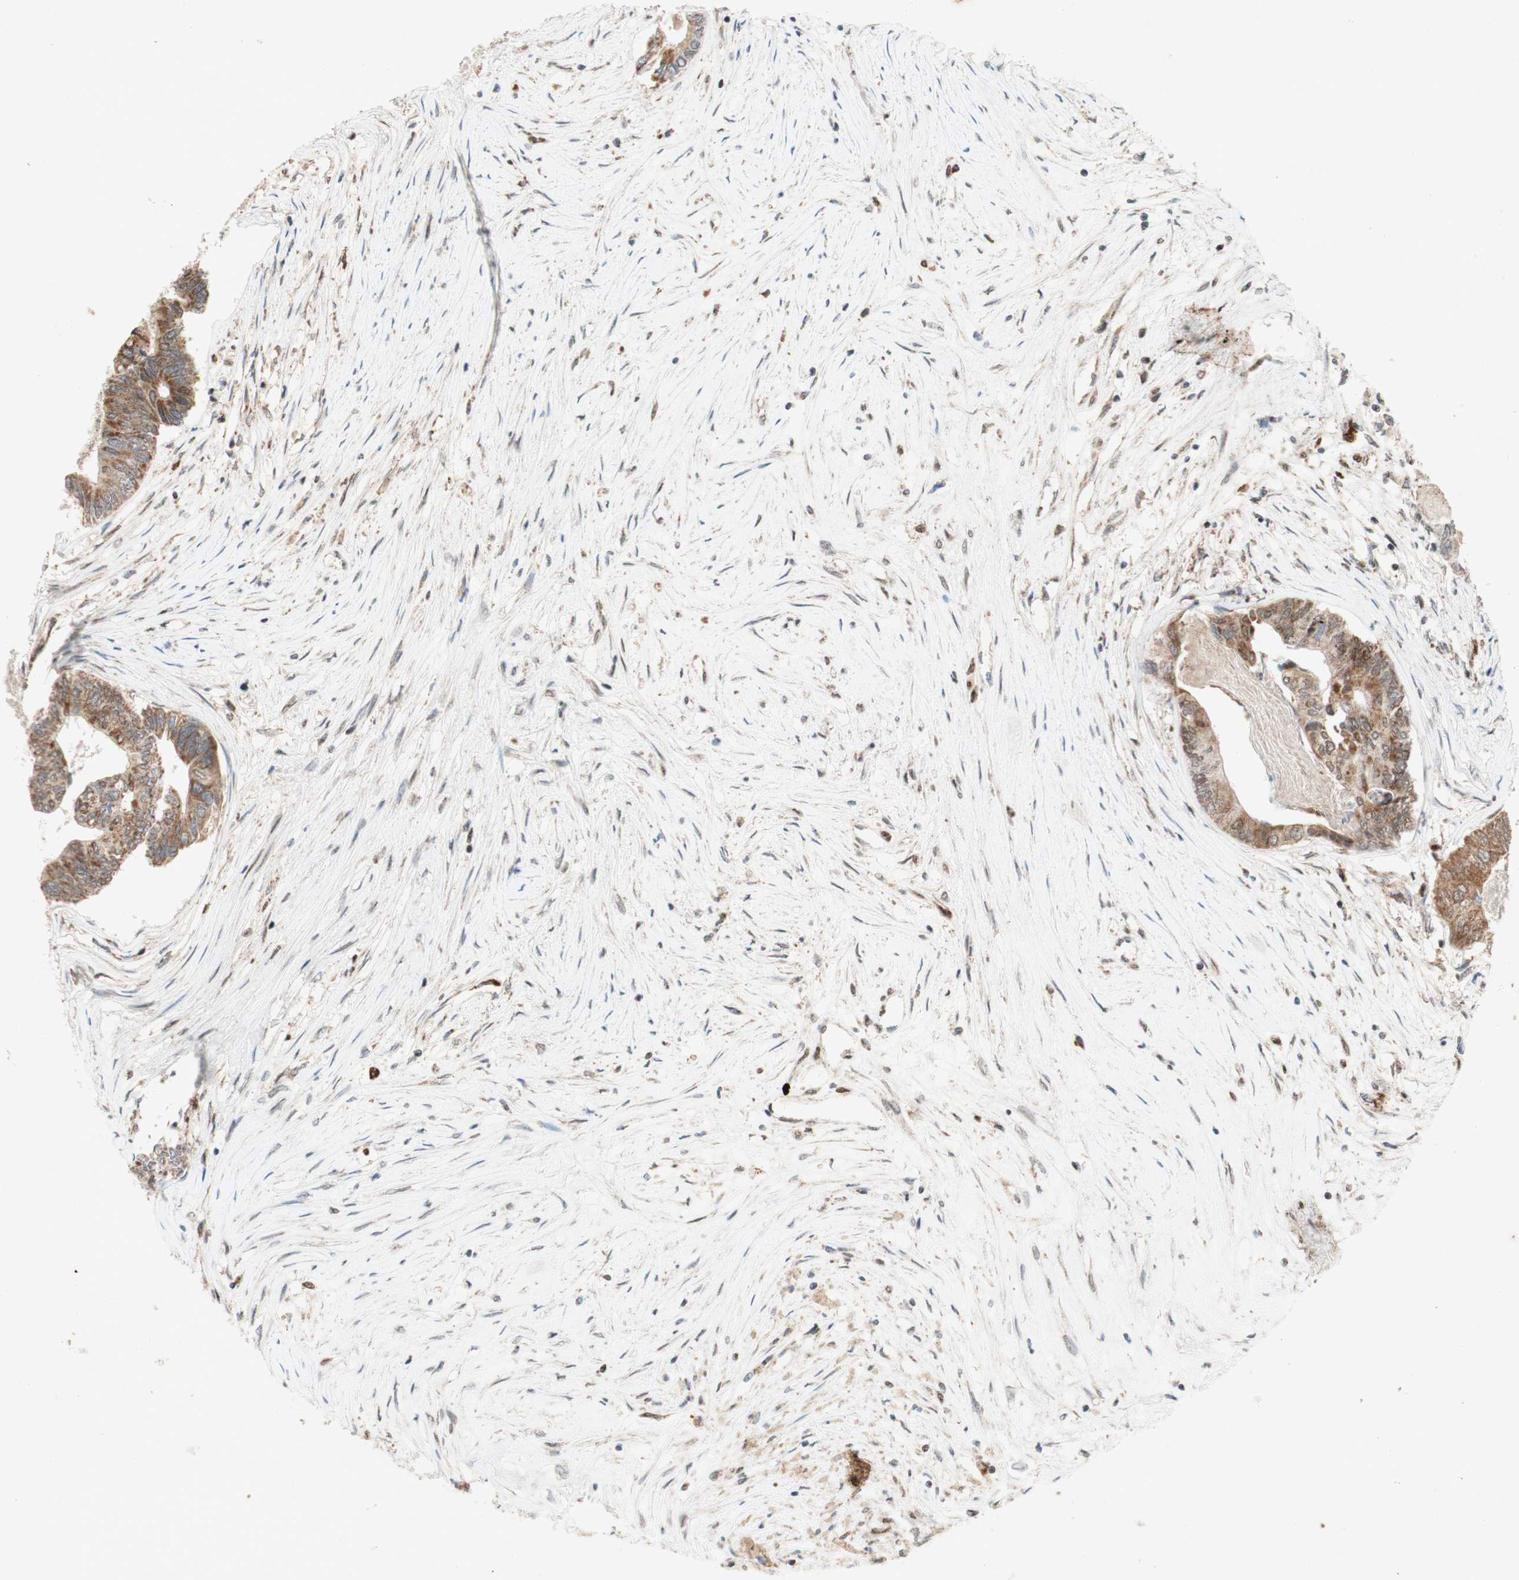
{"staining": {"intensity": "moderate", "quantity": ">75%", "location": "cytoplasmic/membranous"}, "tissue": "colorectal cancer", "cell_type": "Tumor cells", "image_type": "cancer", "snomed": [{"axis": "morphology", "description": "Adenocarcinoma, NOS"}, {"axis": "topography", "description": "Rectum"}], "caption": "Protein staining displays moderate cytoplasmic/membranous expression in approximately >75% of tumor cells in adenocarcinoma (colorectal). Using DAB (brown) and hematoxylin (blue) stains, captured at high magnification using brightfield microscopy.", "gene": "DNMT3A", "patient": {"sex": "male", "age": 63}}